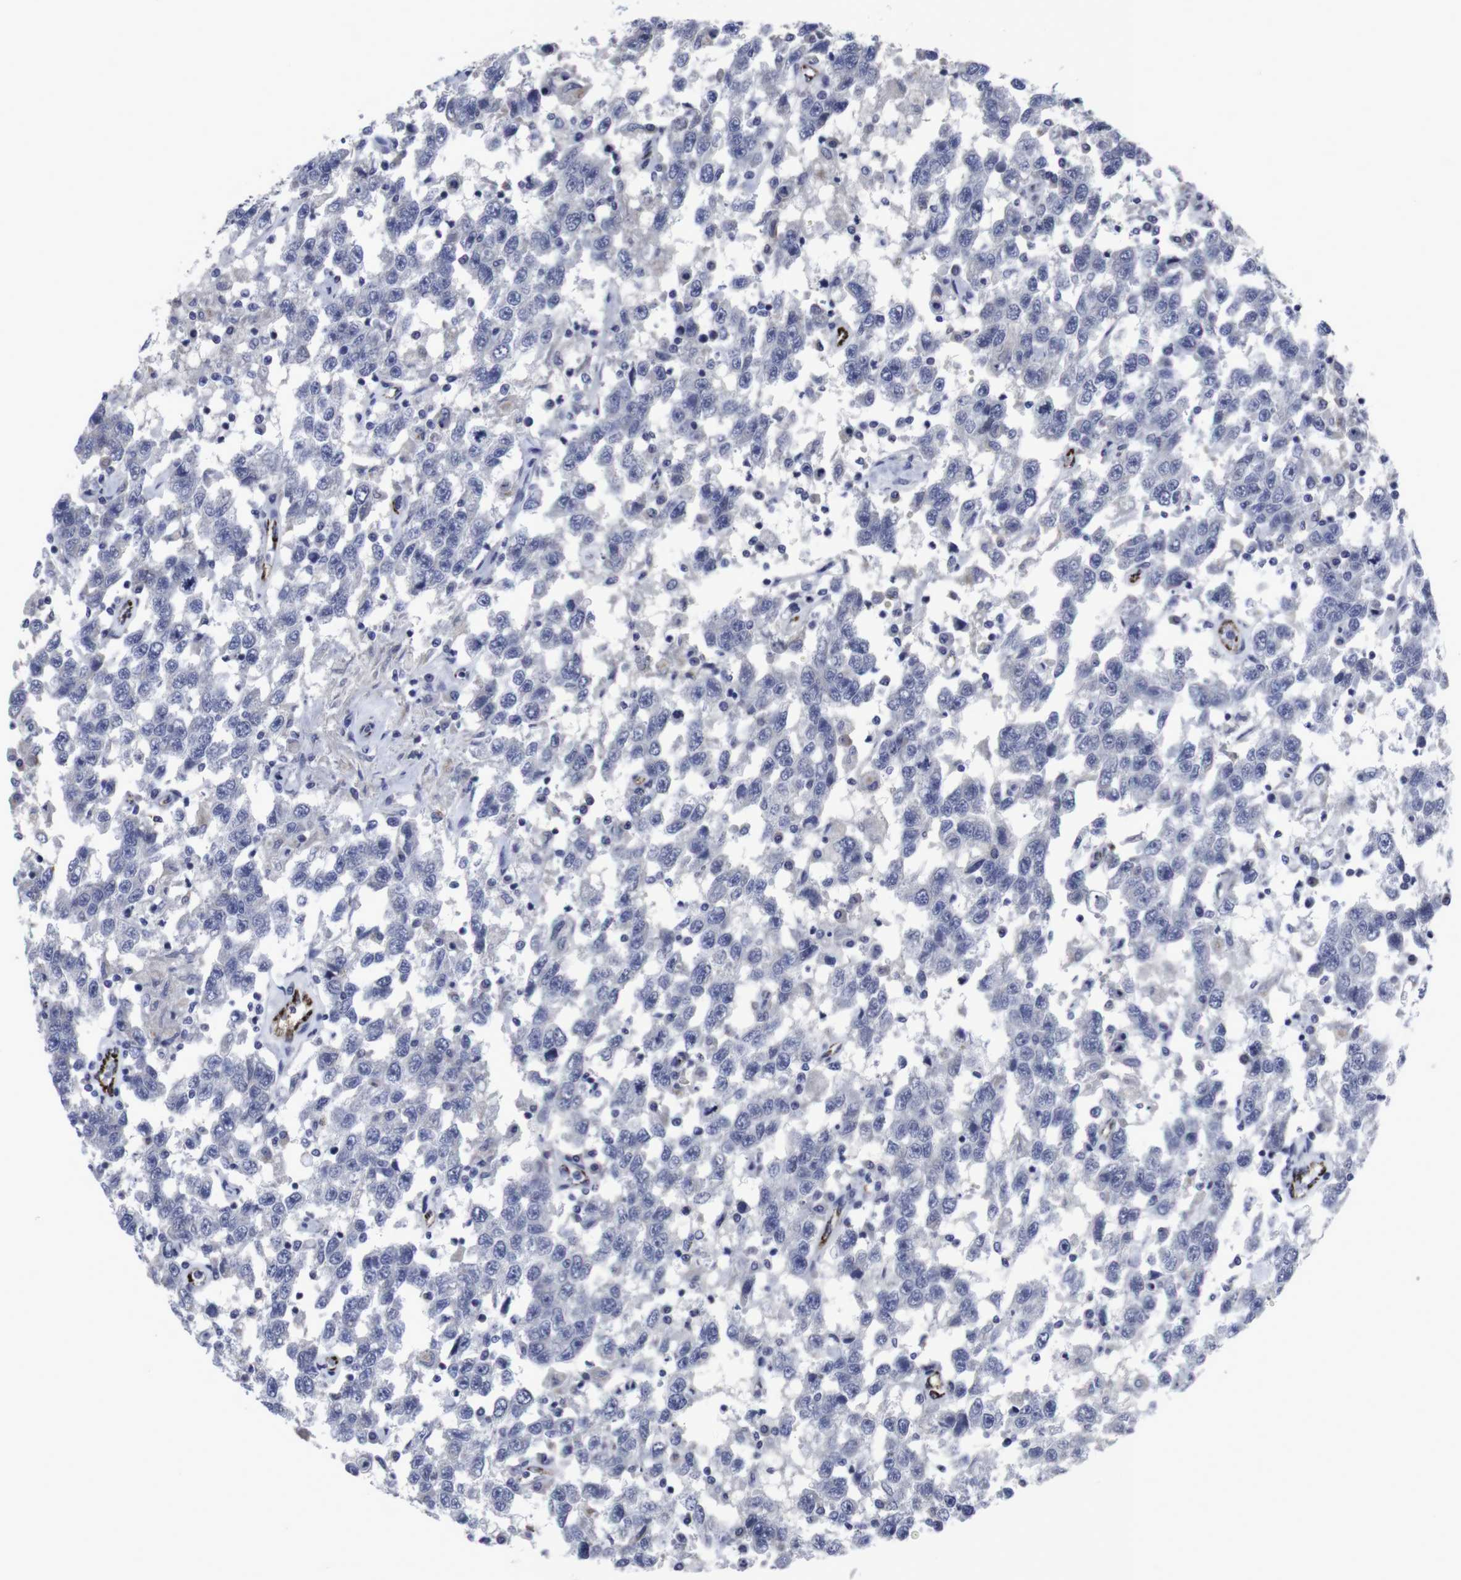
{"staining": {"intensity": "negative", "quantity": "none", "location": "none"}, "tissue": "testis cancer", "cell_type": "Tumor cells", "image_type": "cancer", "snomed": [{"axis": "morphology", "description": "Seminoma, NOS"}, {"axis": "topography", "description": "Testis"}], "caption": "Protein analysis of testis cancer (seminoma) demonstrates no significant expression in tumor cells. (Stains: DAB (3,3'-diaminobenzidine) immunohistochemistry (IHC) with hematoxylin counter stain, Microscopy: brightfield microscopy at high magnification).", "gene": "SNCG", "patient": {"sex": "male", "age": 41}}